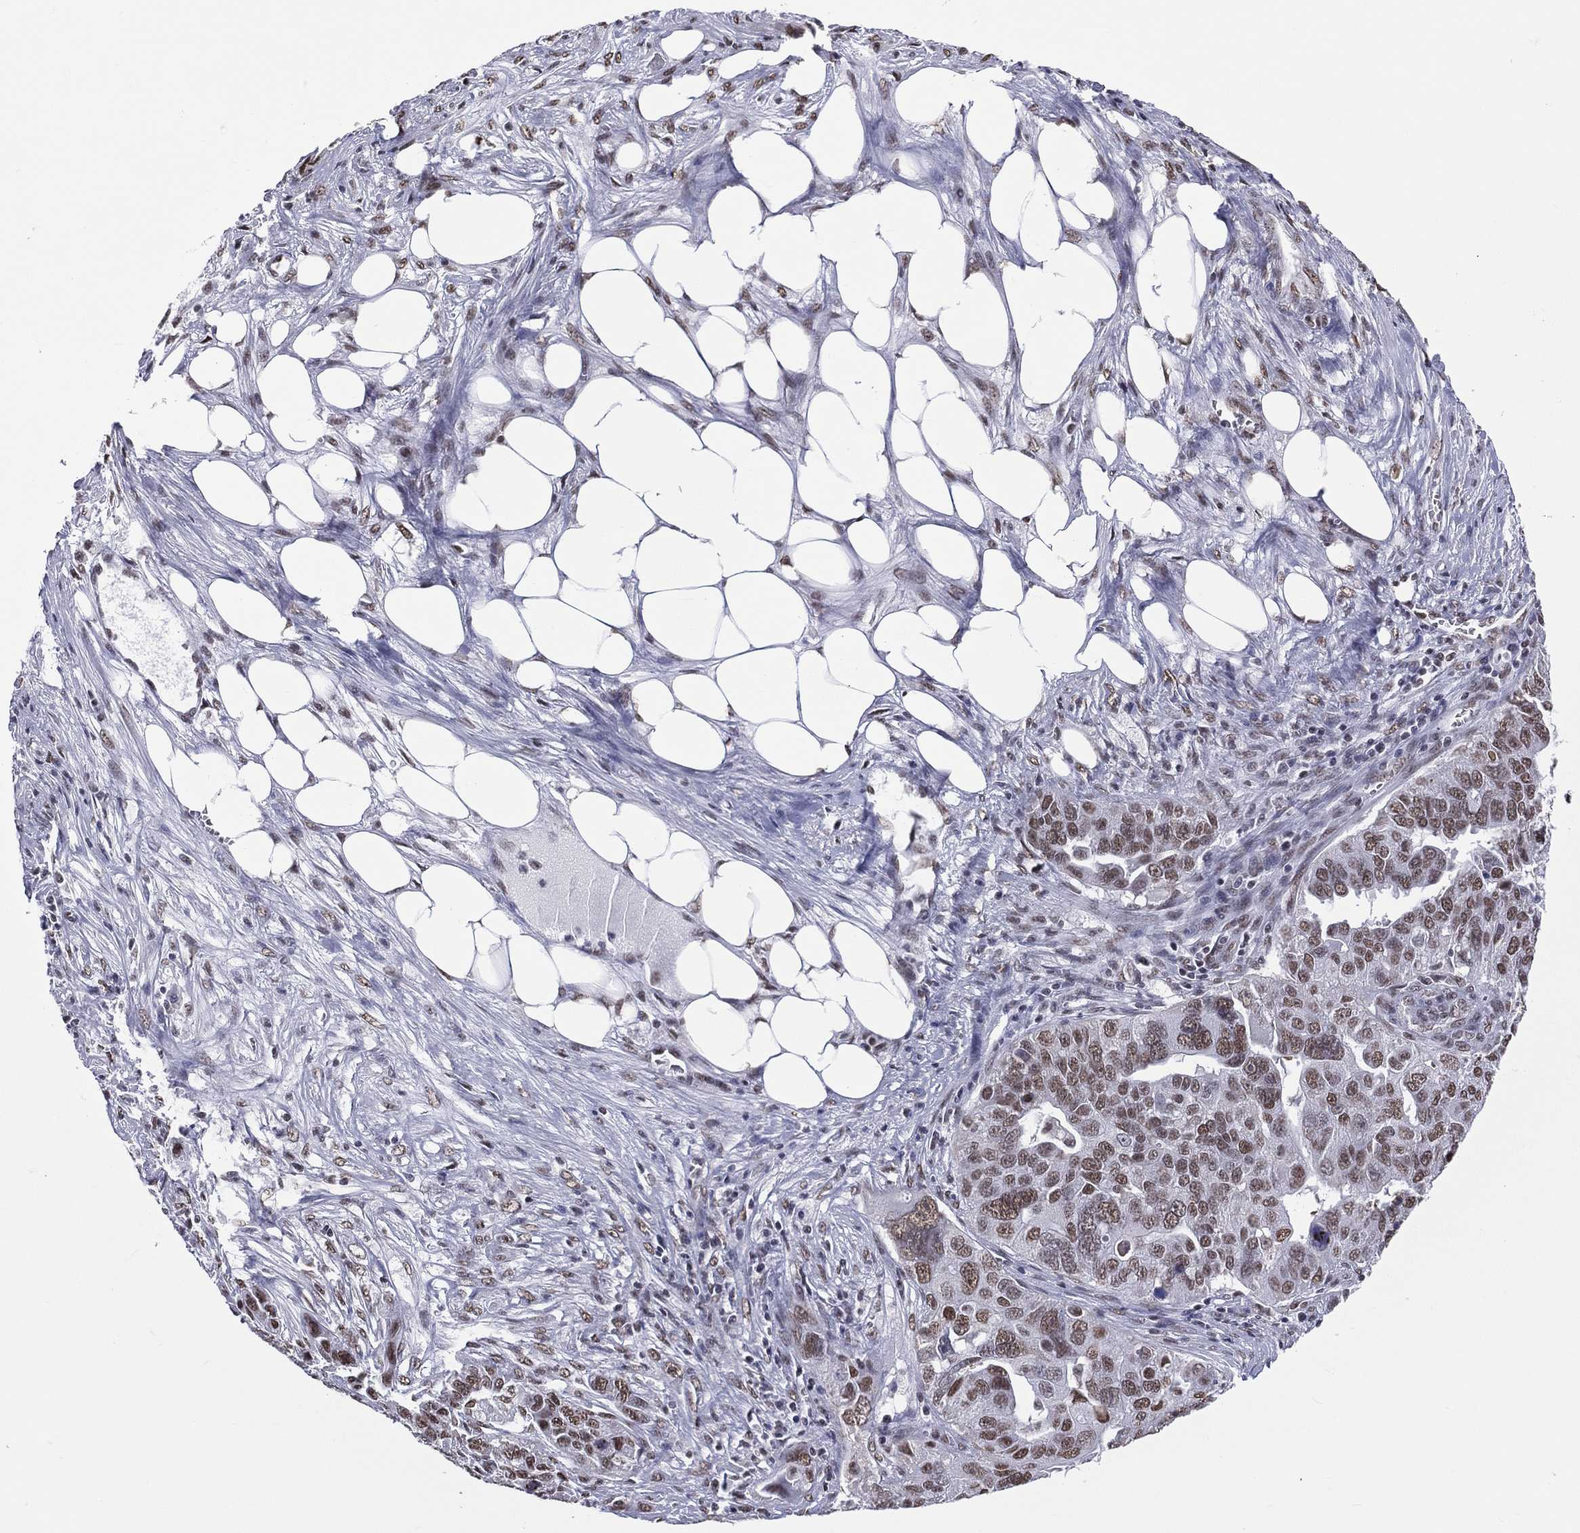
{"staining": {"intensity": "moderate", "quantity": ">75%", "location": "nuclear"}, "tissue": "ovarian cancer", "cell_type": "Tumor cells", "image_type": "cancer", "snomed": [{"axis": "morphology", "description": "Carcinoma, endometroid"}, {"axis": "topography", "description": "Soft tissue"}, {"axis": "topography", "description": "Ovary"}], "caption": "IHC staining of ovarian cancer (endometroid carcinoma), which displays medium levels of moderate nuclear staining in about >75% of tumor cells indicating moderate nuclear protein positivity. The staining was performed using DAB (3,3'-diaminobenzidine) (brown) for protein detection and nuclei were counterstained in hematoxylin (blue).", "gene": "ZNF7", "patient": {"sex": "female", "age": 52}}